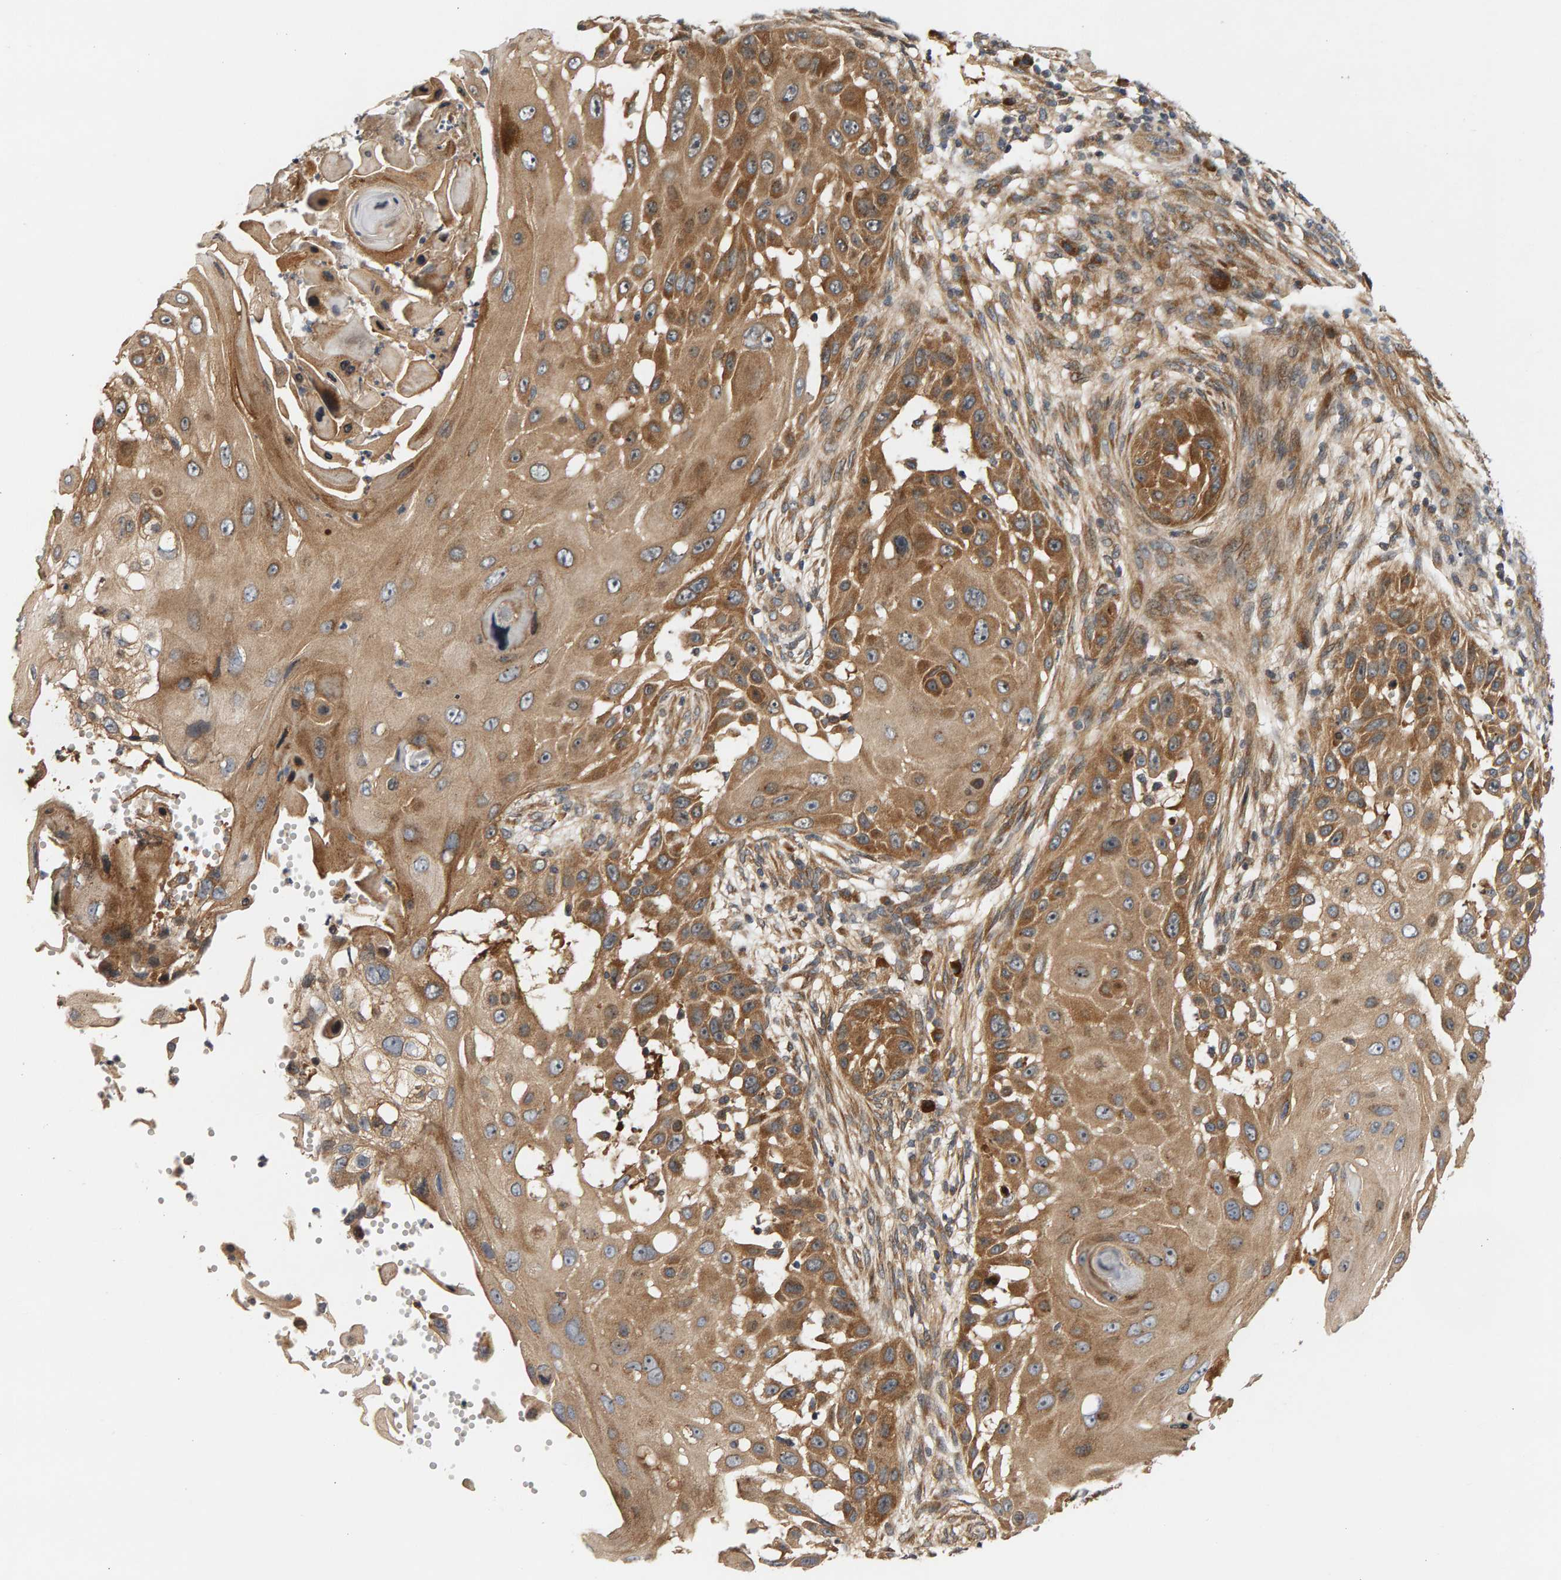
{"staining": {"intensity": "moderate", "quantity": ">75%", "location": "cytoplasmic/membranous"}, "tissue": "skin cancer", "cell_type": "Tumor cells", "image_type": "cancer", "snomed": [{"axis": "morphology", "description": "Squamous cell carcinoma, NOS"}, {"axis": "topography", "description": "Skin"}], "caption": "This micrograph exhibits IHC staining of skin squamous cell carcinoma, with medium moderate cytoplasmic/membranous staining in approximately >75% of tumor cells.", "gene": "BAHCC1", "patient": {"sex": "female", "age": 44}}